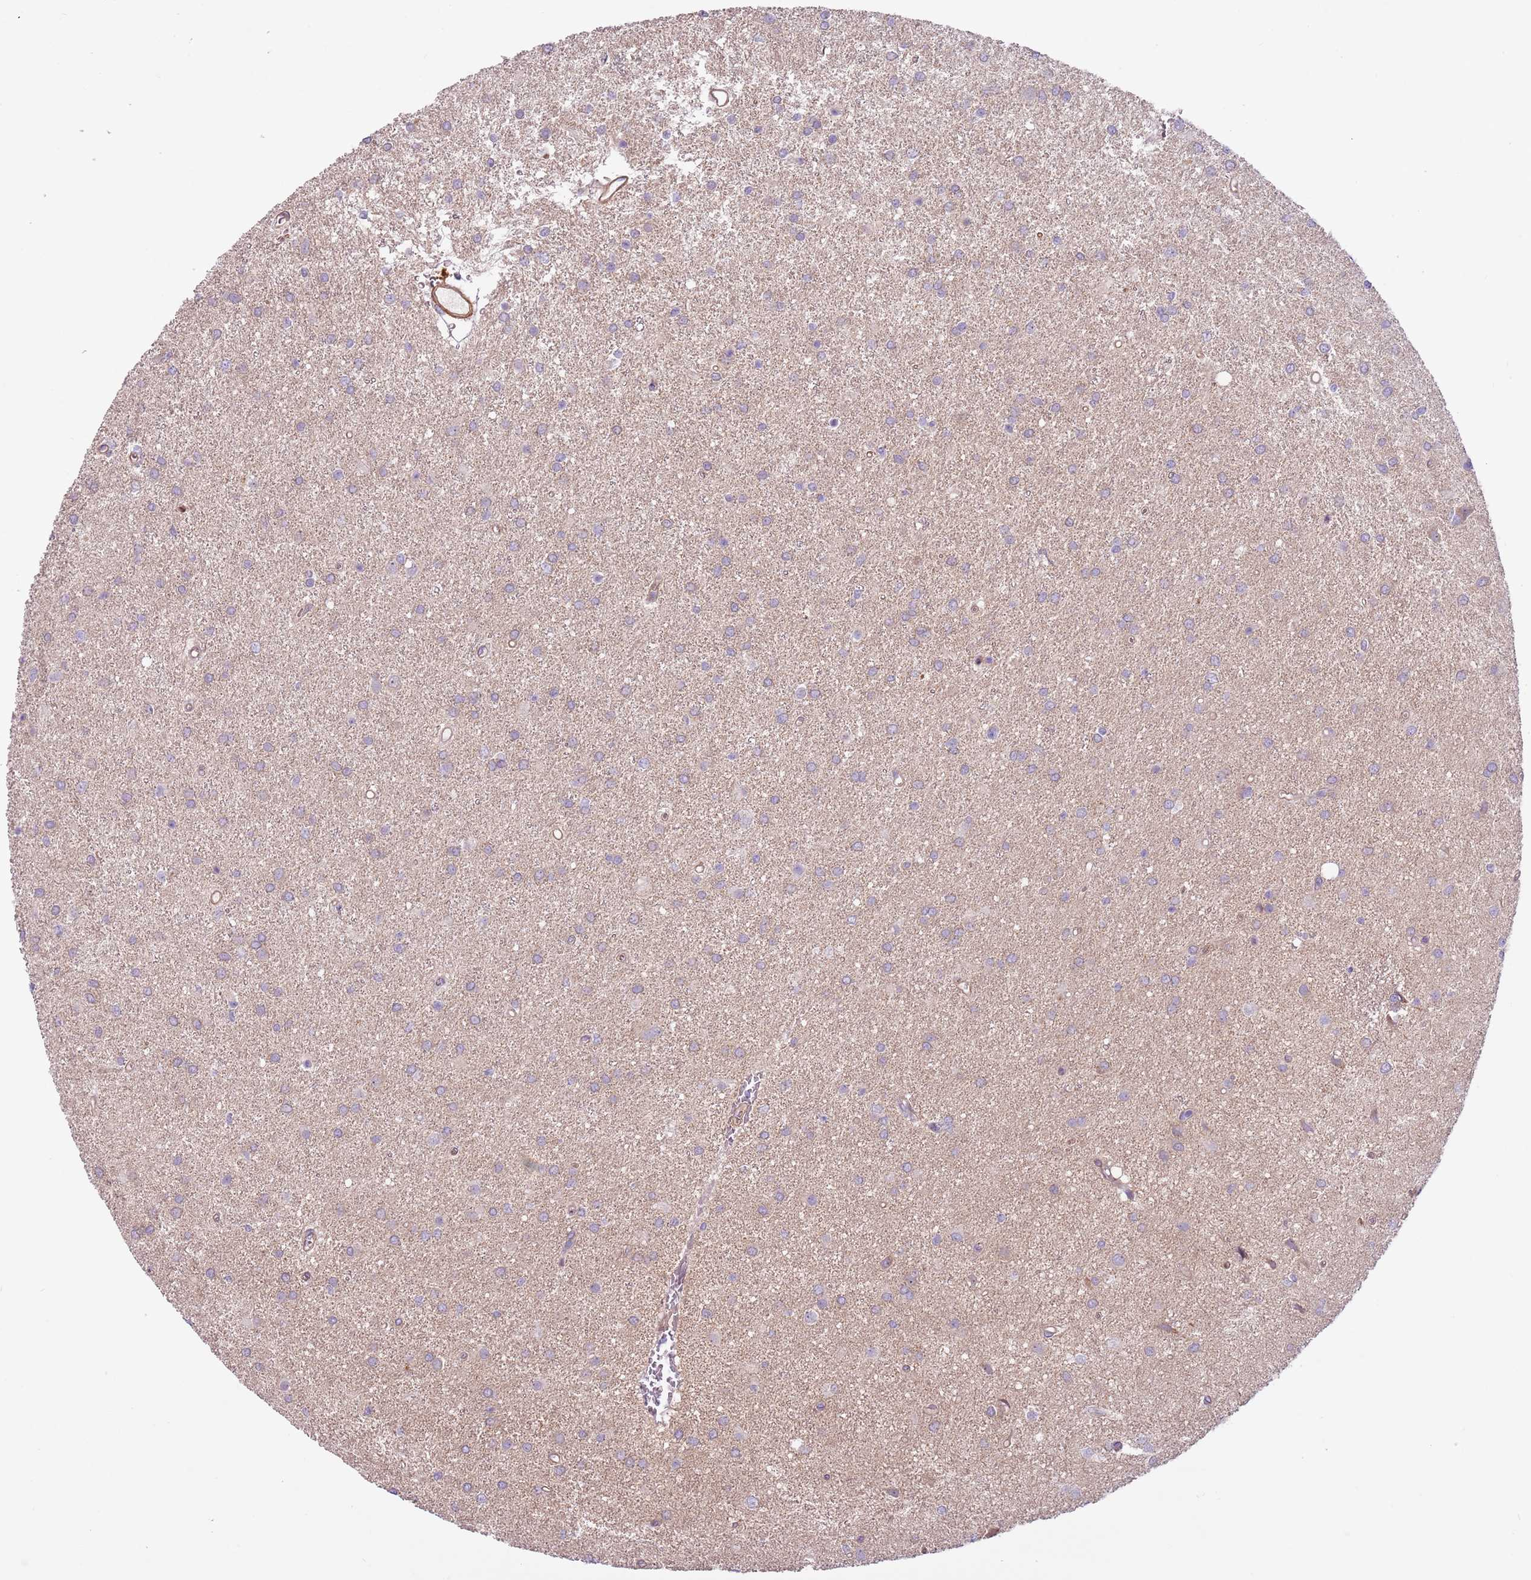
{"staining": {"intensity": "weak", "quantity": "25%-75%", "location": "cytoplasmic/membranous"}, "tissue": "glioma", "cell_type": "Tumor cells", "image_type": "cancer", "snomed": [{"axis": "morphology", "description": "Glioma, malignant, High grade"}, {"axis": "topography", "description": "Brain"}], "caption": "Tumor cells show low levels of weak cytoplasmic/membranous positivity in about 25%-75% of cells in malignant glioma (high-grade).", "gene": "MRO", "patient": {"sex": "female", "age": 50}}